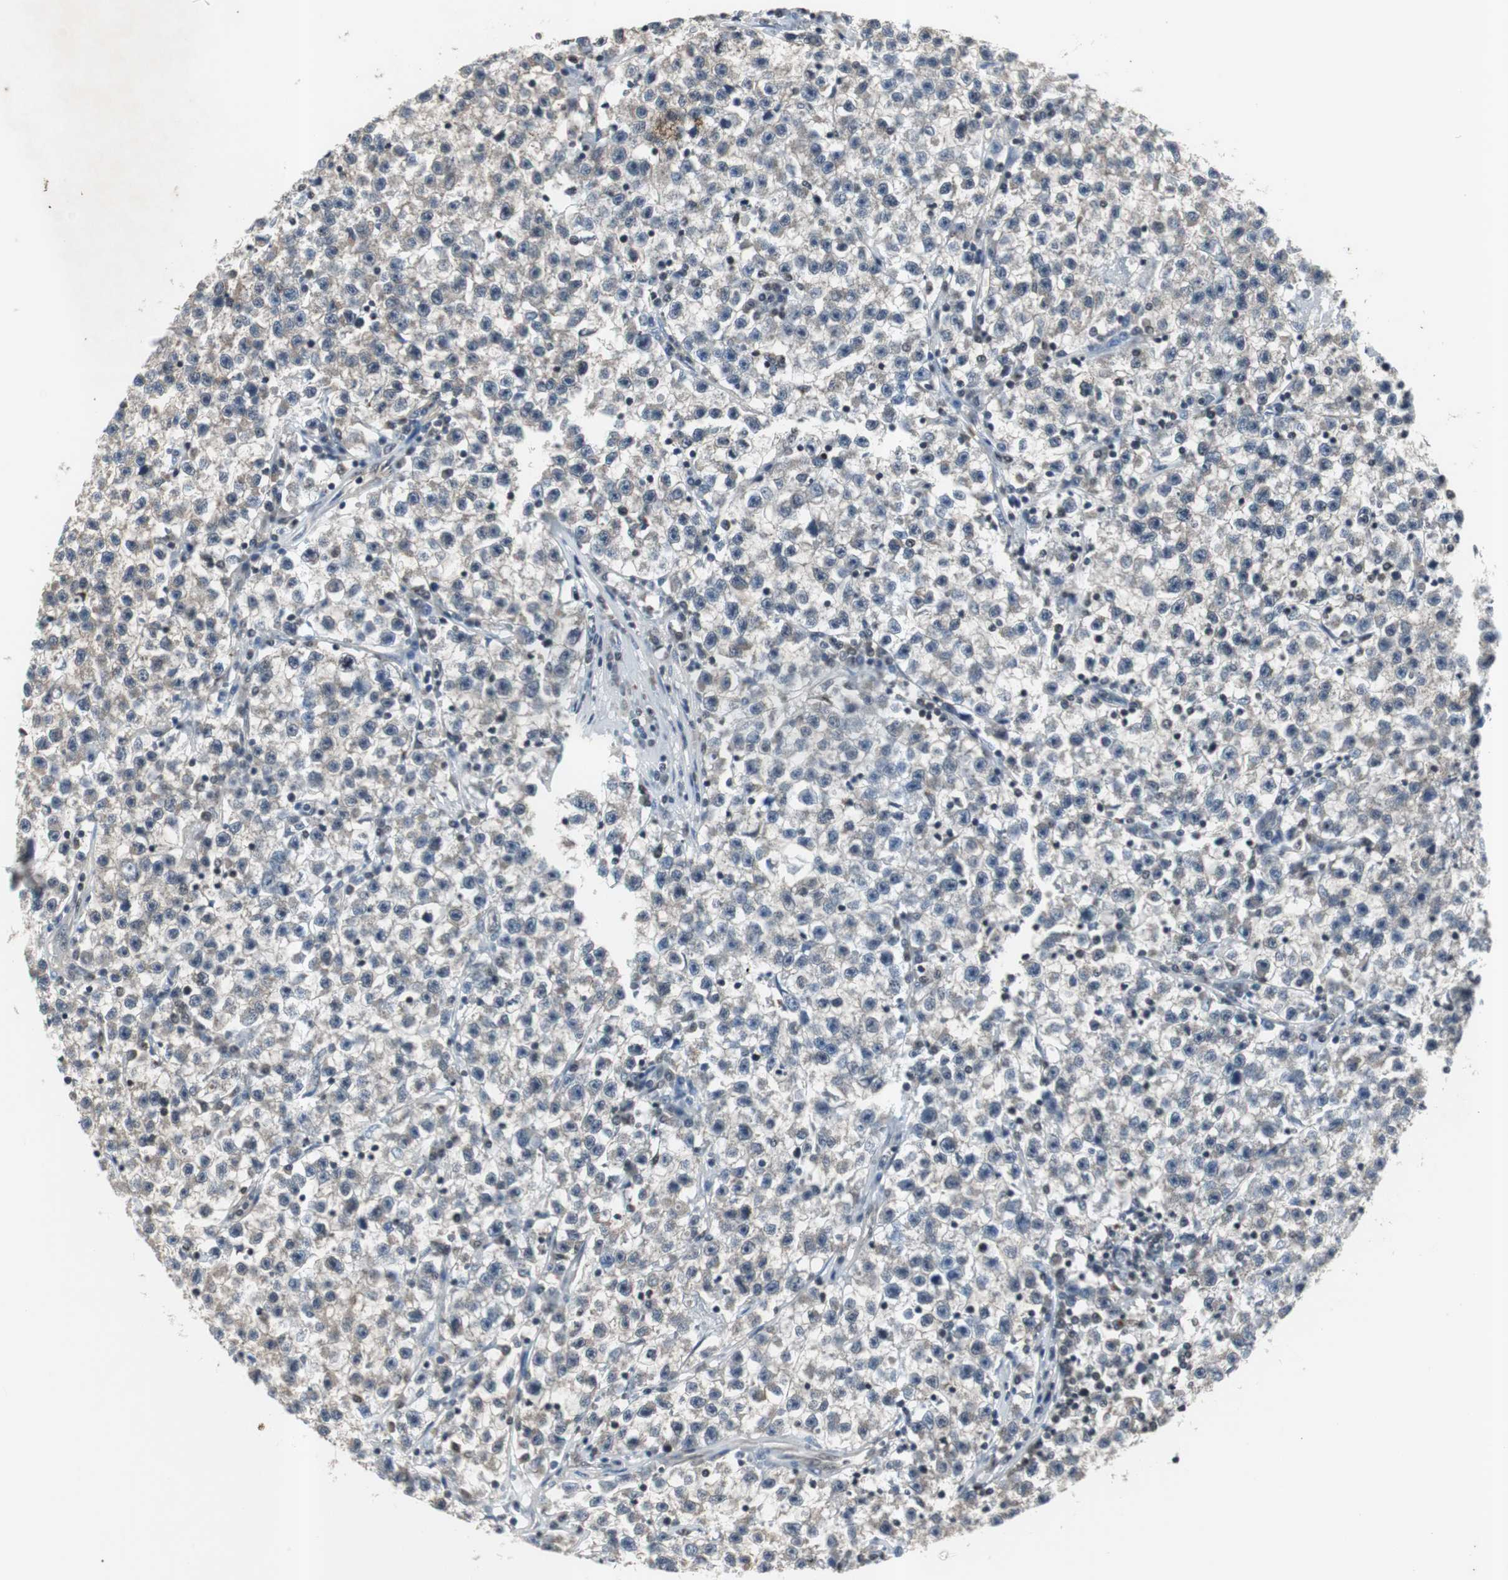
{"staining": {"intensity": "negative", "quantity": "none", "location": "none"}, "tissue": "testis cancer", "cell_type": "Tumor cells", "image_type": "cancer", "snomed": [{"axis": "morphology", "description": "Seminoma, NOS"}, {"axis": "topography", "description": "Testis"}], "caption": "Protein analysis of seminoma (testis) displays no significant staining in tumor cells. (Brightfield microscopy of DAB (3,3'-diaminobenzidine) IHC at high magnification).", "gene": "SMAD1", "patient": {"sex": "male", "age": 22}}